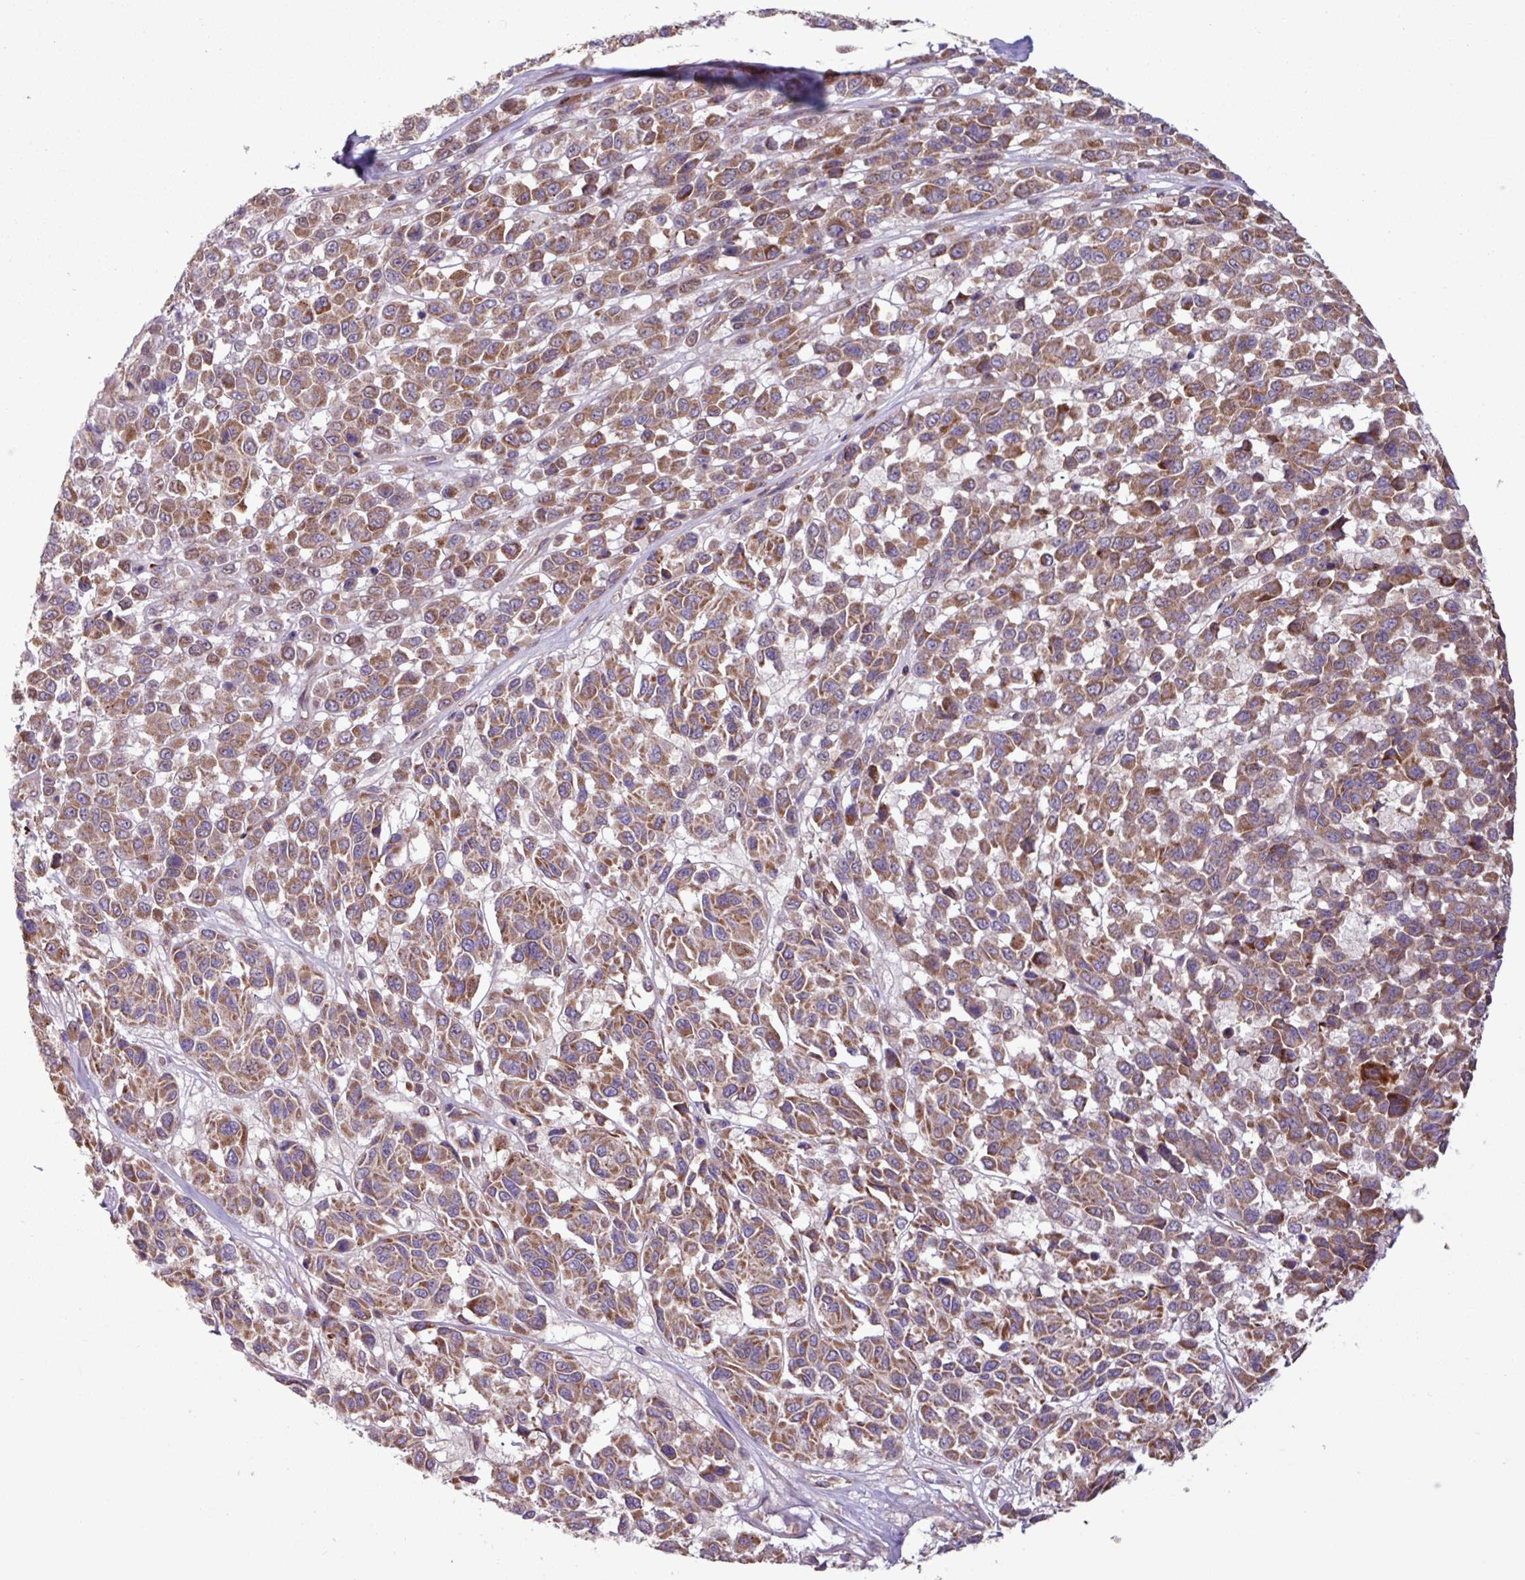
{"staining": {"intensity": "moderate", "quantity": ">75%", "location": "cytoplasmic/membranous"}, "tissue": "melanoma", "cell_type": "Tumor cells", "image_type": "cancer", "snomed": [{"axis": "morphology", "description": "Malignant melanoma, NOS"}, {"axis": "topography", "description": "Skin"}], "caption": "Brown immunohistochemical staining in melanoma demonstrates moderate cytoplasmic/membranous positivity in about >75% of tumor cells.", "gene": "PDPR", "patient": {"sex": "female", "age": 66}}